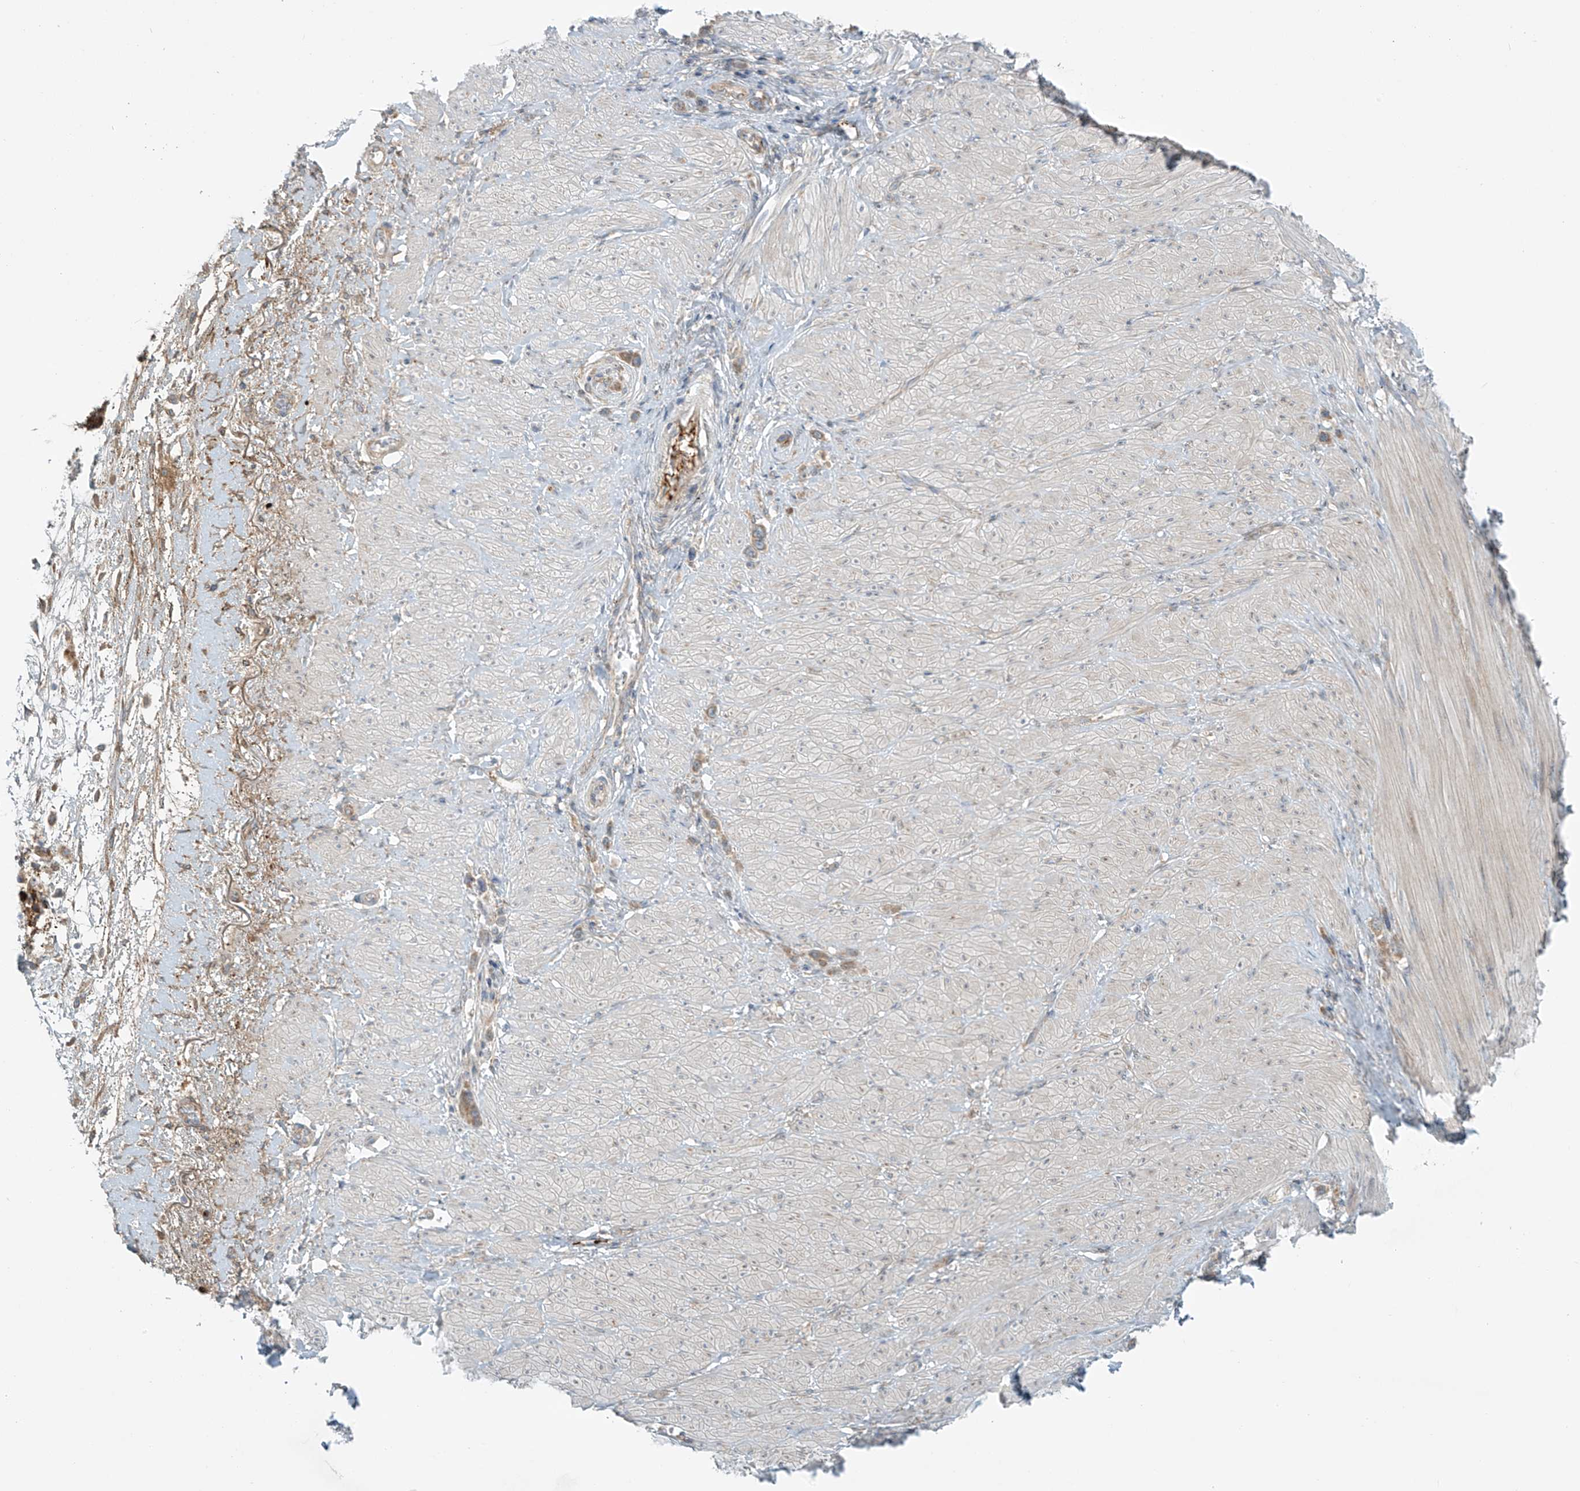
{"staining": {"intensity": "moderate", "quantity": ">75%", "location": "cytoplasmic/membranous"}, "tissue": "stomach cancer", "cell_type": "Tumor cells", "image_type": "cancer", "snomed": [{"axis": "morphology", "description": "Adenocarcinoma, NOS"}, {"axis": "topography", "description": "Stomach"}], "caption": "A brown stain labels moderate cytoplasmic/membranous staining of a protein in human stomach adenocarcinoma tumor cells. Using DAB (3,3'-diaminobenzidine) (brown) and hematoxylin (blue) stains, captured at high magnification using brightfield microscopy.", "gene": "LZTS3", "patient": {"sex": "female", "age": 65}}